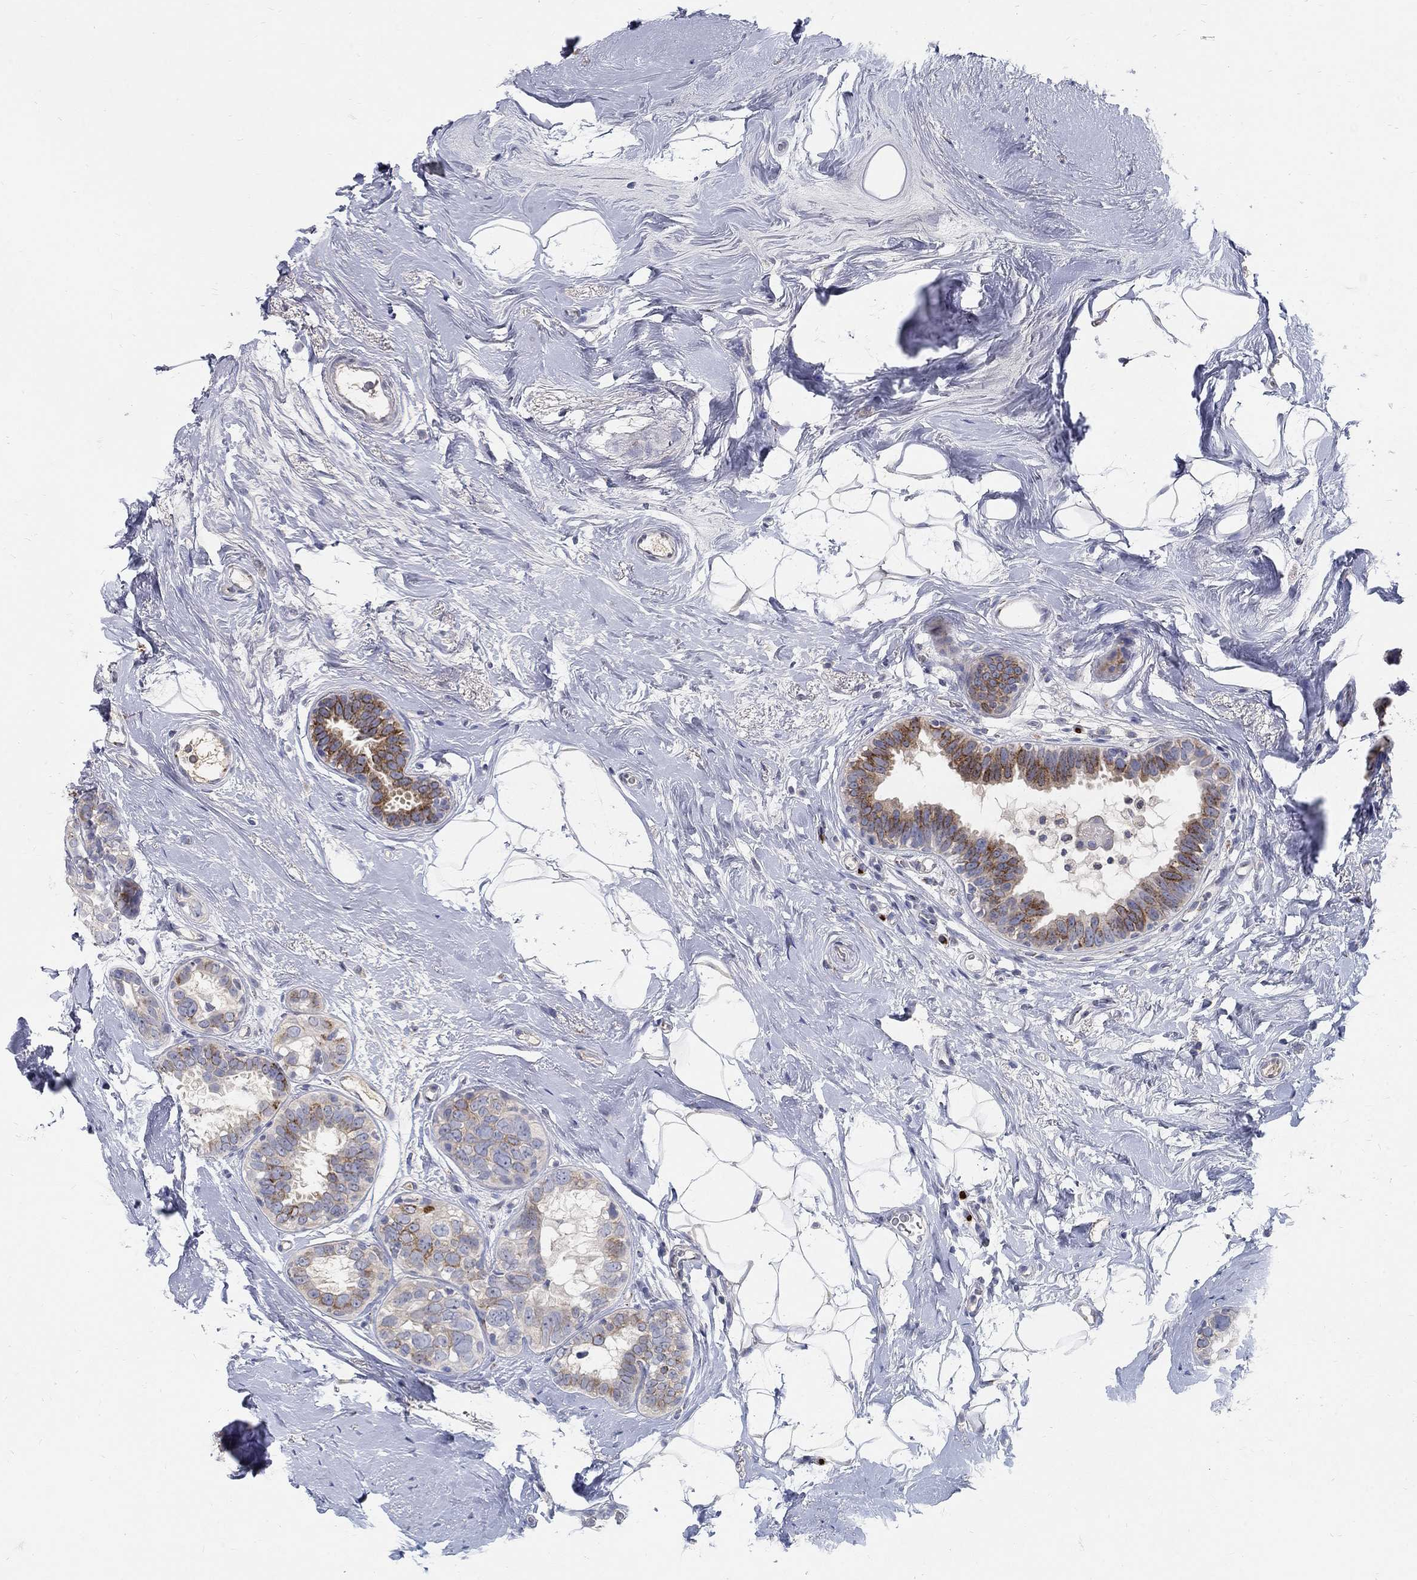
{"staining": {"intensity": "moderate", "quantity": "<25%", "location": "cytoplasmic/membranous"}, "tissue": "breast cancer", "cell_type": "Tumor cells", "image_type": "cancer", "snomed": [{"axis": "morphology", "description": "Duct carcinoma"}, {"axis": "topography", "description": "Breast"}], "caption": "Tumor cells reveal moderate cytoplasmic/membranous staining in approximately <25% of cells in intraductal carcinoma (breast).", "gene": "PANK3", "patient": {"sex": "female", "age": 55}}